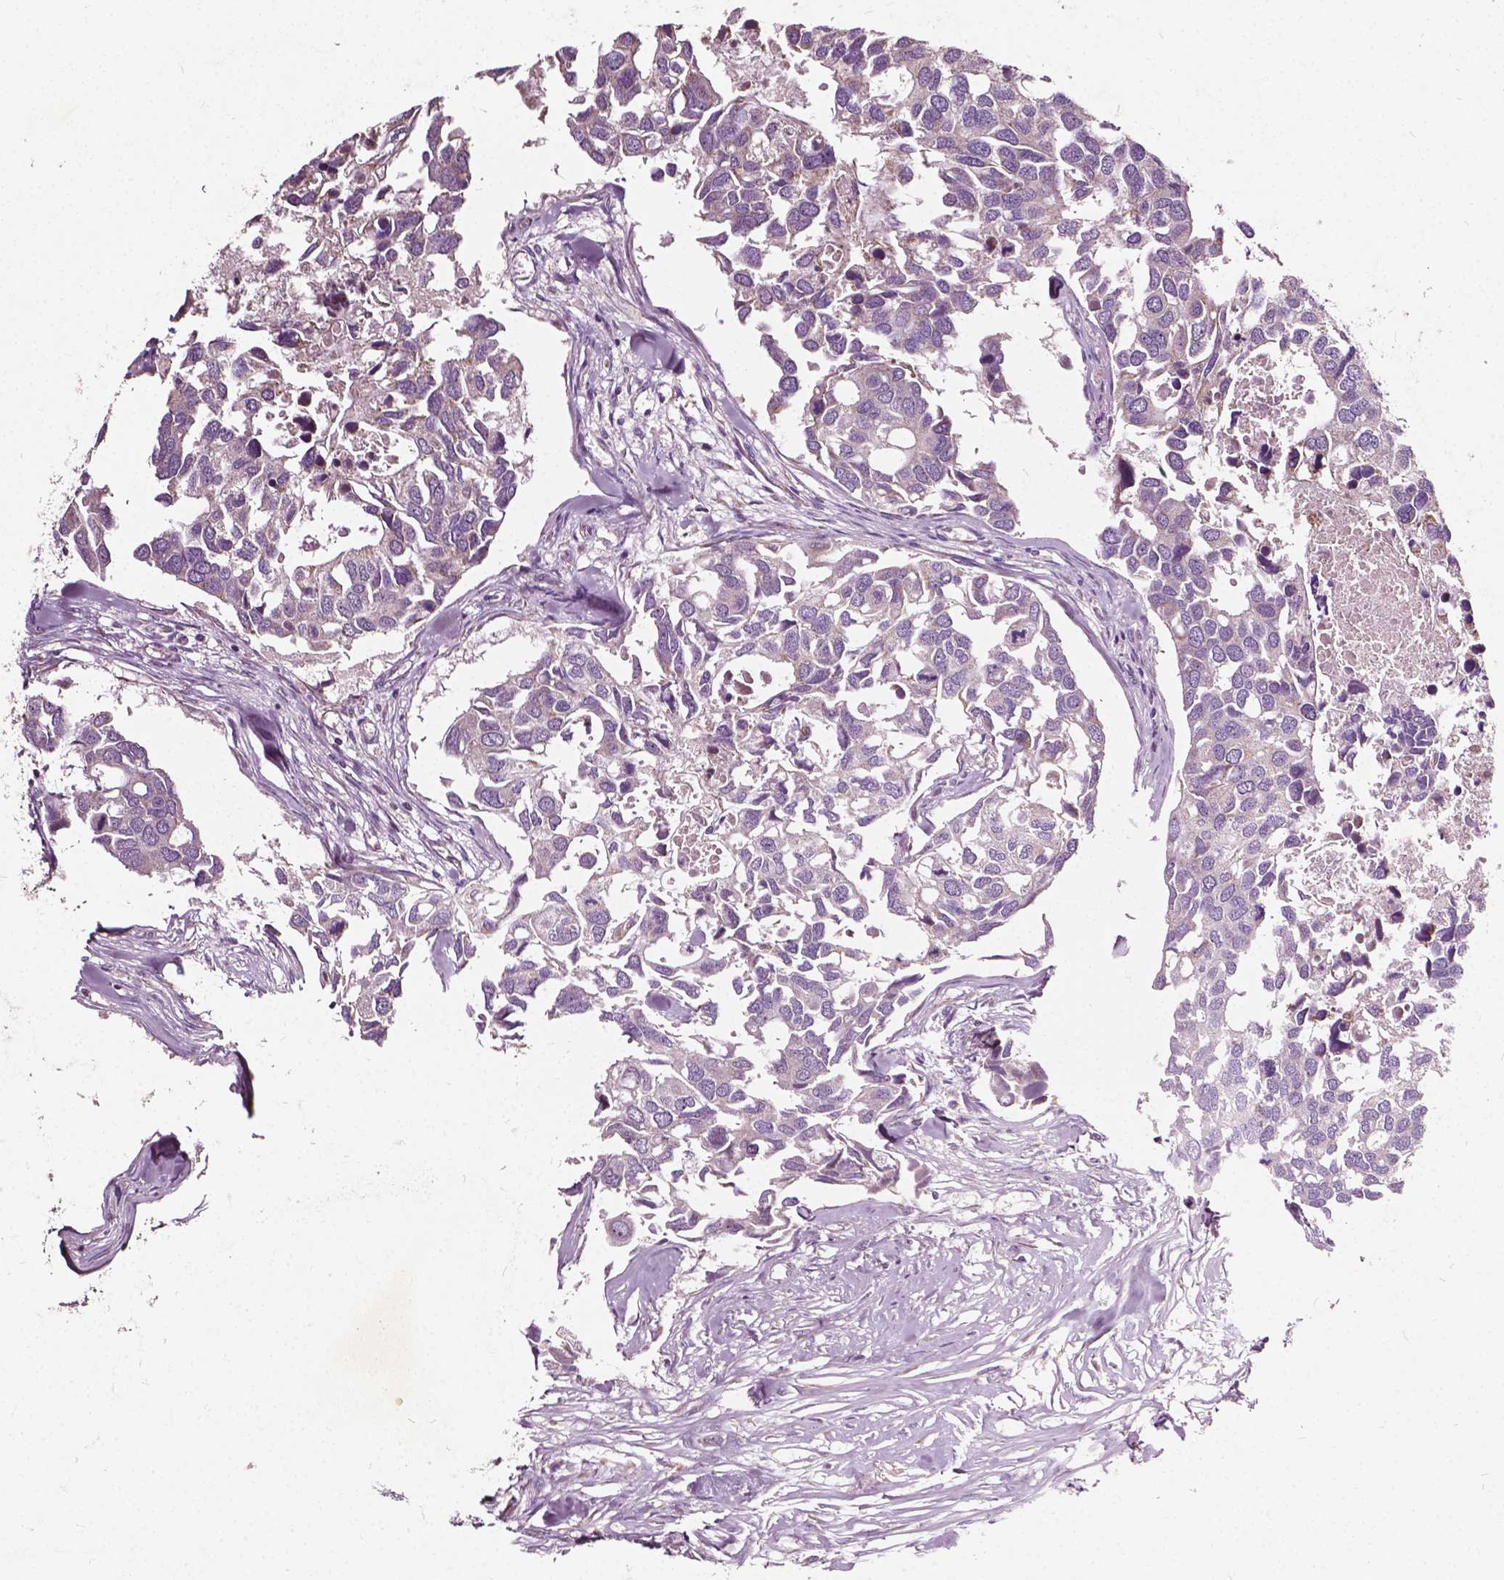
{"staining": {"intensity": "weak", "quantity": "<25%", "location": "cytoplasmic/membranous"}, "tissue": "breast cancer", "cell_type": "Tumor cells", "image_type": "cancer", "snomed": [{"axis": "morphology", "description": "Duct carcinoma"}, {"axis": "topography", "description": "Breast"}], "caption": "Photomicrograph shows no protein expression in tumor cells of breast cancer tissue.", "gene": "ODF3L2", "patient": {"sex": "female", "age": 83}}